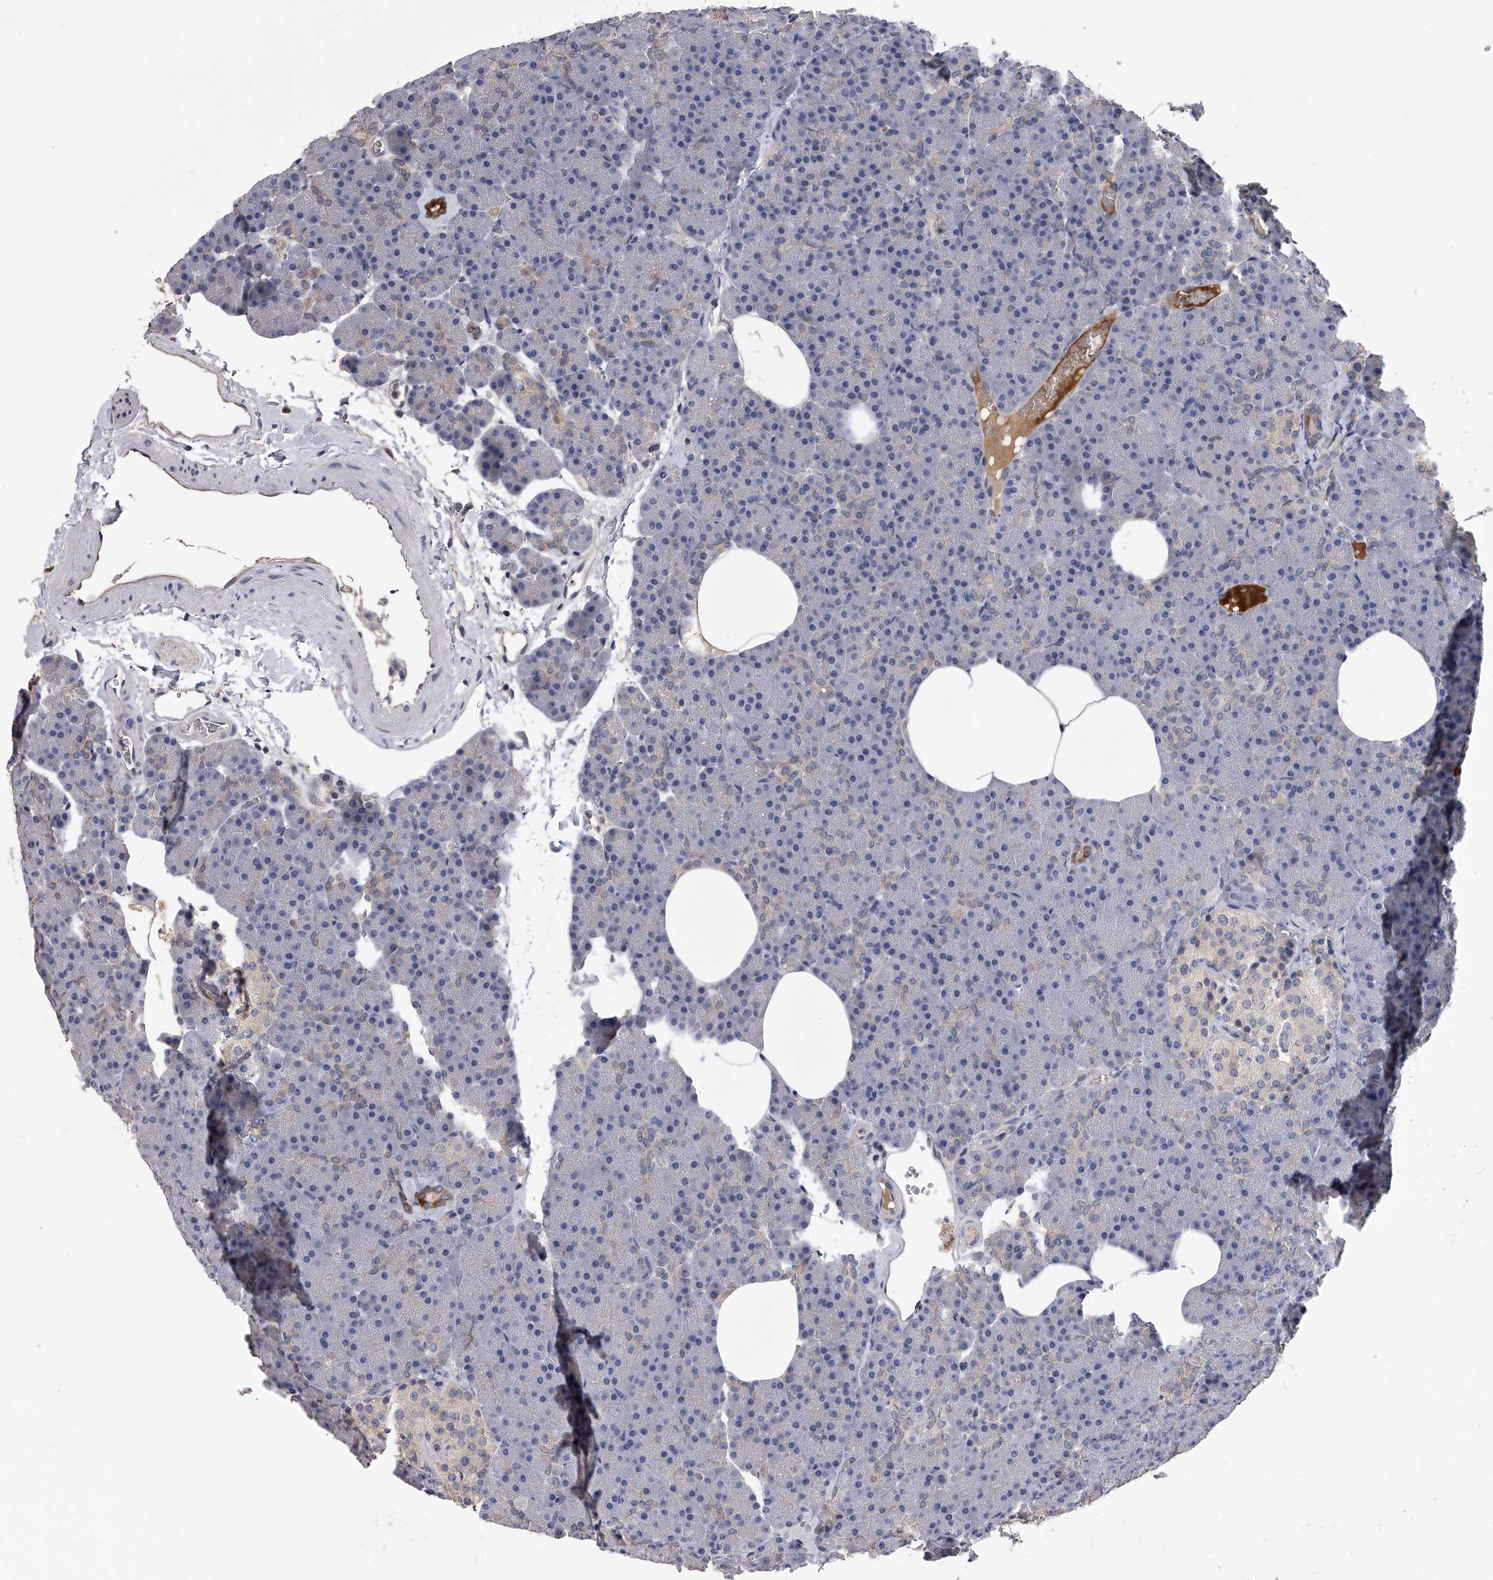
{"staining": {"intensity": "strong", "quantity": "<25%", "location": "cytoplasmic/membranous"}, "tissue": "pancreas", "cell_type": "Exocrine glandular cells", "image_type": "normal", "snomed": [{"axis": "morphology", "description": "Normal tissue, NOS"}, {"axis": "morphology", "description": "Carcinoid, malignant, NOS"}, {"axis": "topography", "description": "Pancreas"}], "caption": "Protein expression by IHC shows strong cytoplasmic/membranous expression in about <25% of exocrine glandular cells in unremarkable pancreas.", "gene": "MDN1", "patient": {"sex": "female", "age": 35}}